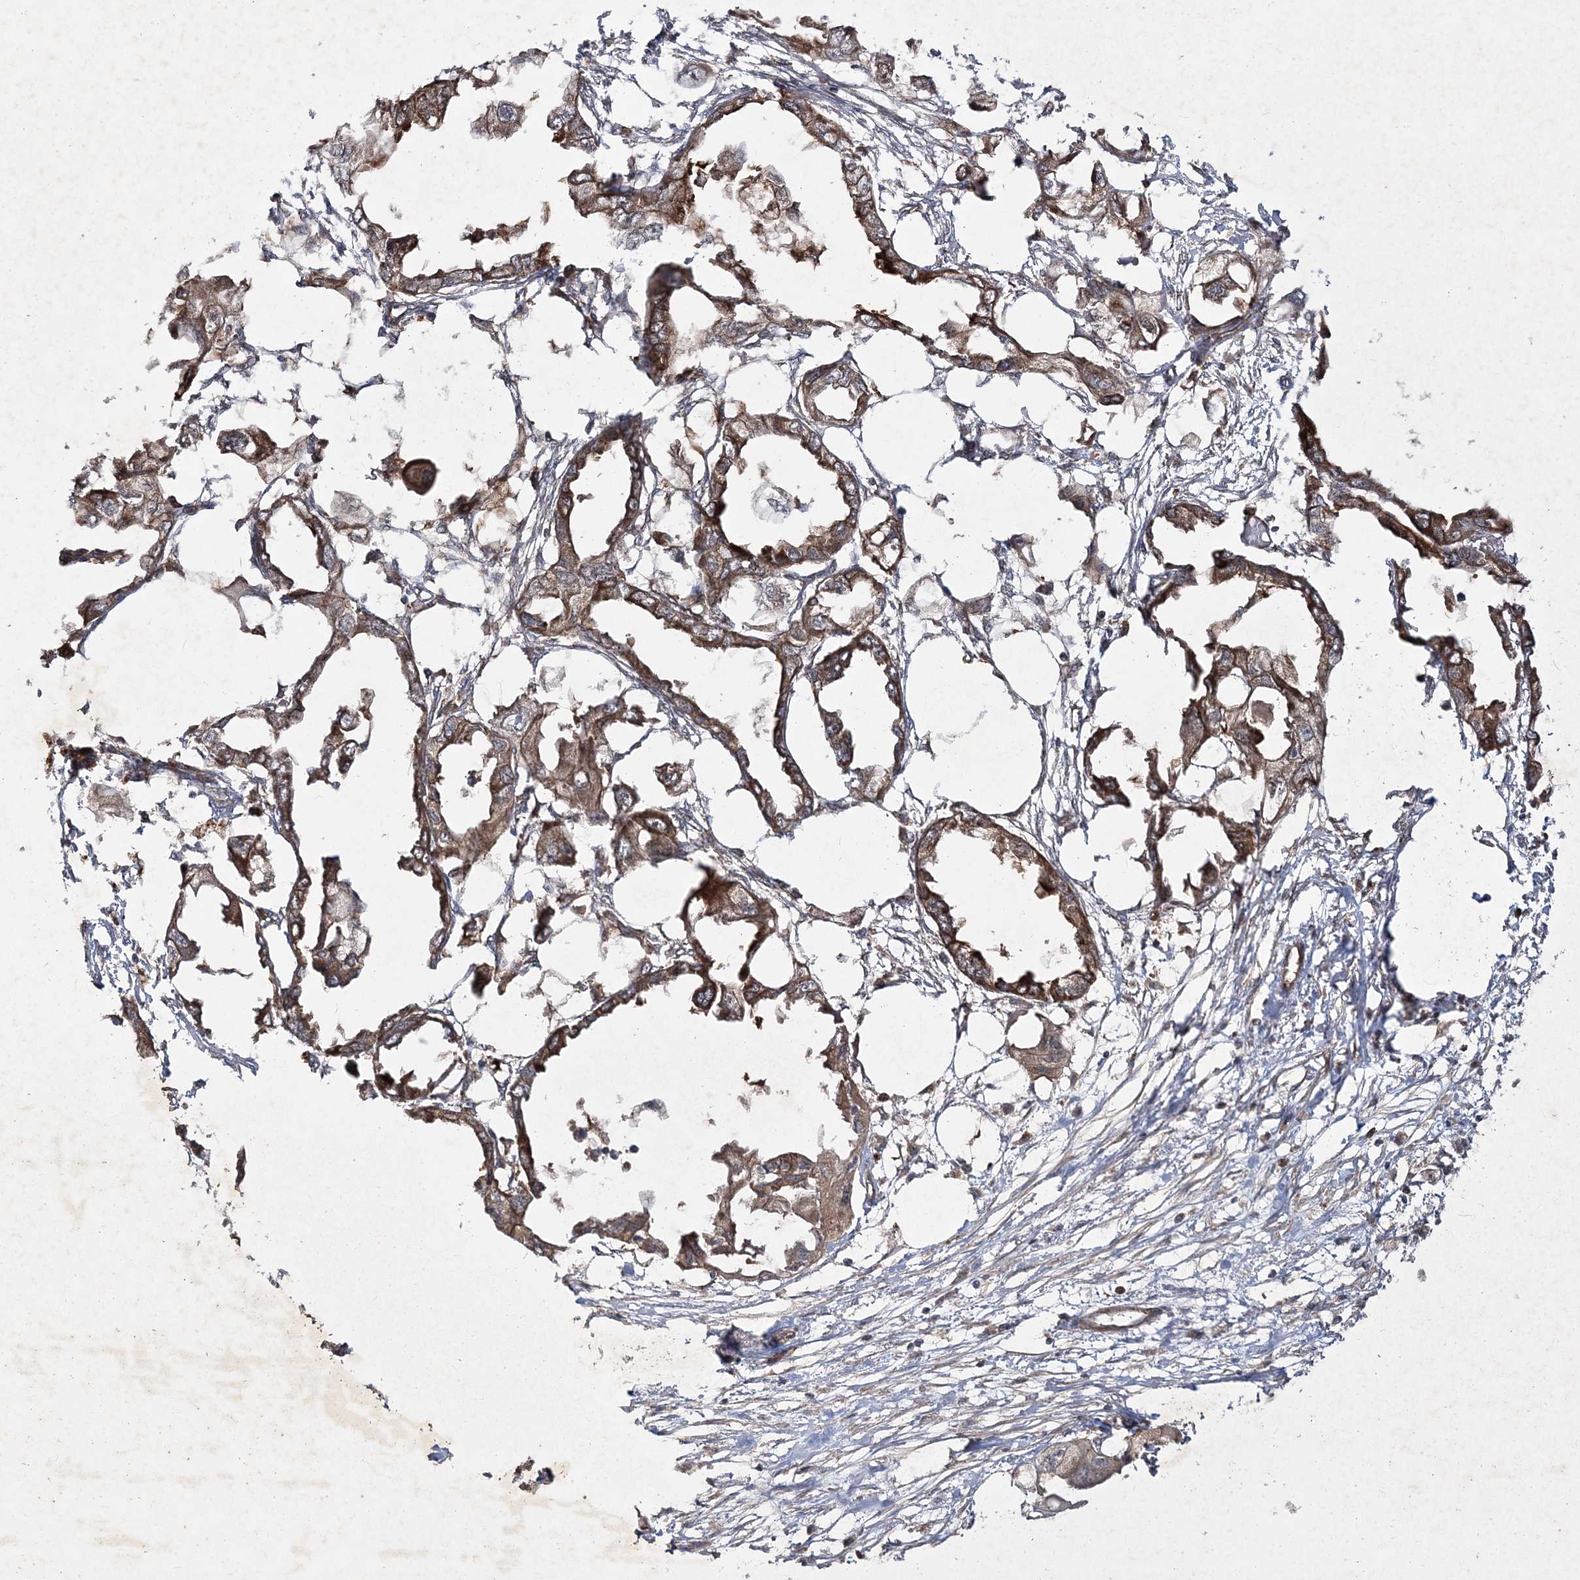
{"staining": {"intensity": "moderate", "quantity": ">75%", "location": "cytoplasmic/membranous"}, "tissue": "endometrial cancer", "cell_type": "Tumor cells", "image_type": "cancer", "snomed": [{"axis": "morphology", "description": "Adenocarcinoma, NOS"}, {"axis": "morphology", "description": "Adenocarcinoma, metastatic, NOS"}, {"axis": "topography", "description": "Adipose tissue"}, {"axis": "topography", "description": "Endometrium"}], "caption": "Endometrial cancer (adenocarcinoma) tissue reveals moderate cytoplasmic/membranous expression in approximately >75% of tumor cells", "gene": "MOCS2", "patient": {"sex": "female", "age": 67}}